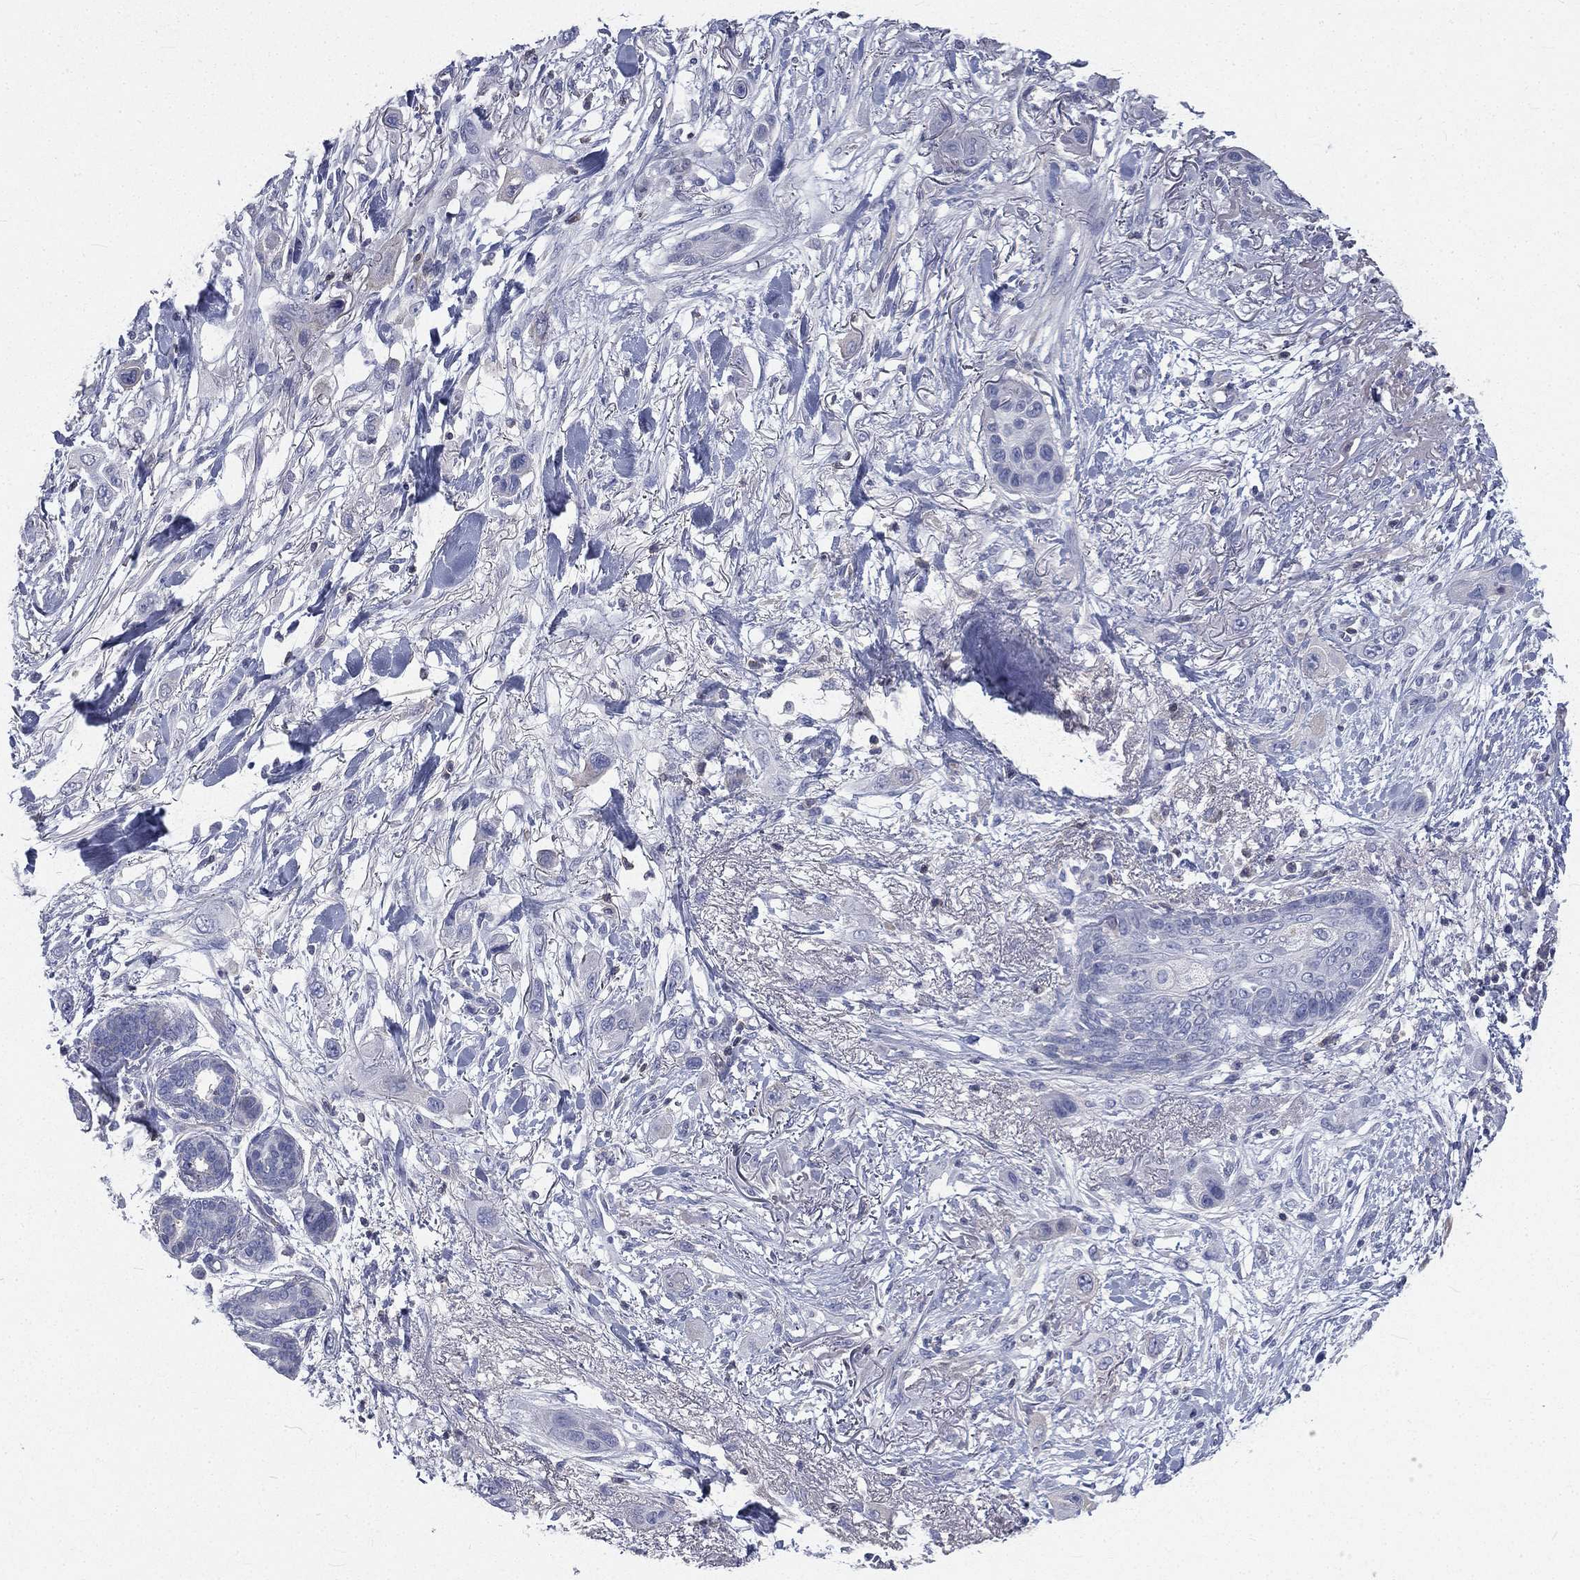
{"staining": {"intensity": "negative", "quantity": "none", "location": "none"}, "tissue": "skin cancer", "cell_type": "Tumor cells", "image_type": "cancer", "snomed": [{"axis": "morphology", "description": "Squamous cell carcinoma, NOS"}, {"axis": "topography", "description": "Skin"}], "caption": "IHC micrograph of neoplastic tissue: human skin cancer stained with DAB demonstrates no significant protein expression in tumor cells.", "gene": "CD3D", "patient": {"sex": "male", "age": 79}}